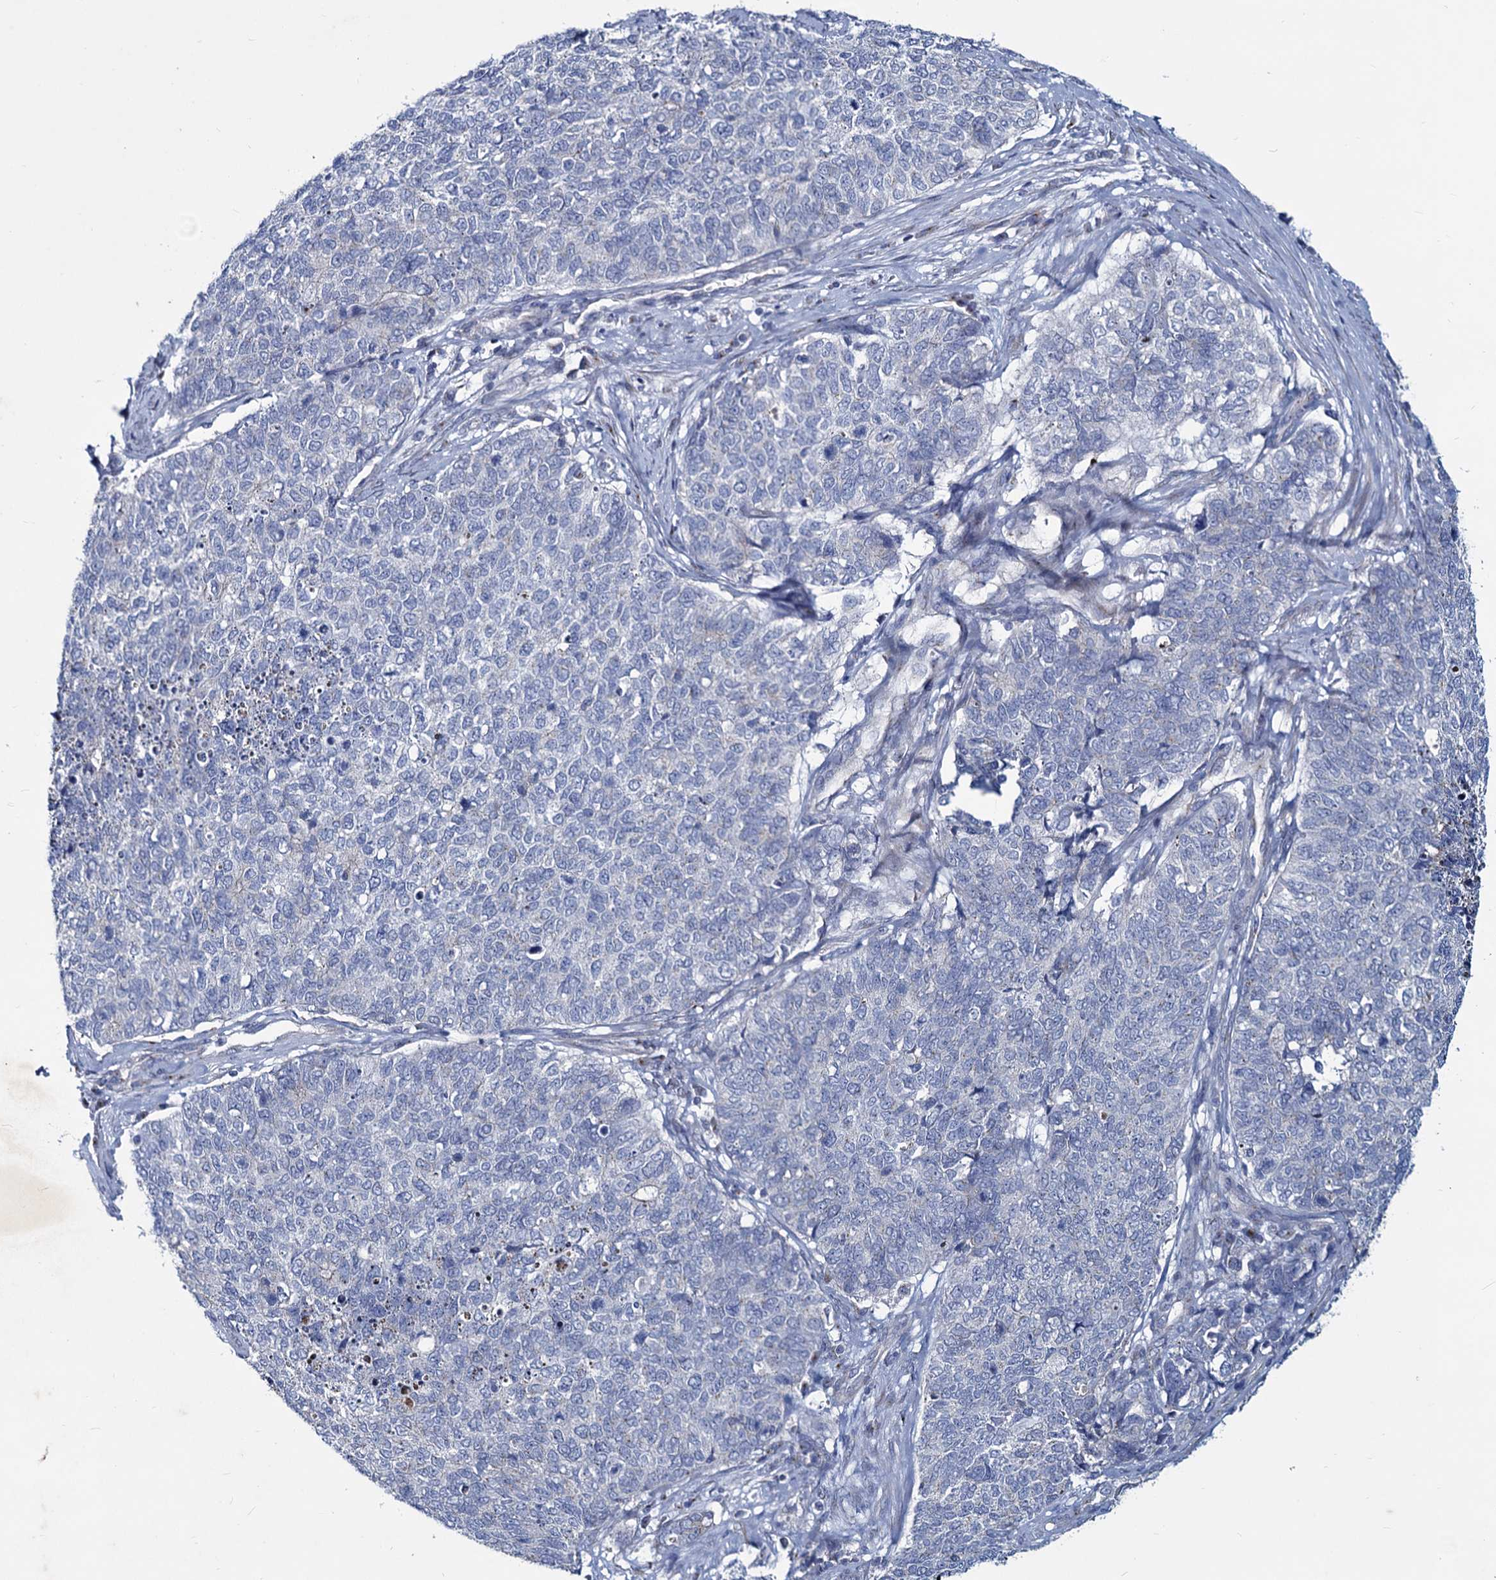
{"staining": {"intensity": "negative", "quantity": "none", "location": "none"}, "tissue": "cervical cancer", "cell_type": "Tumor cells", "image_type": "cancer", "snomed": [{"axis": "morphology", "description": "Squamous cell carcinoma, NOS"}, {"axis": "topography", "description": "Cervix"}], "caption": "Tumor cells show no significant expression in squamous cell carcinoma (cervical). The staining was performed using DAB to visualize the protein expression in brown, while the nuclei were stained in blue with hematoxylin (Magnification: 20x).", "gene": "AGBL4", "patient": {"sex": "female", "age": 63}}